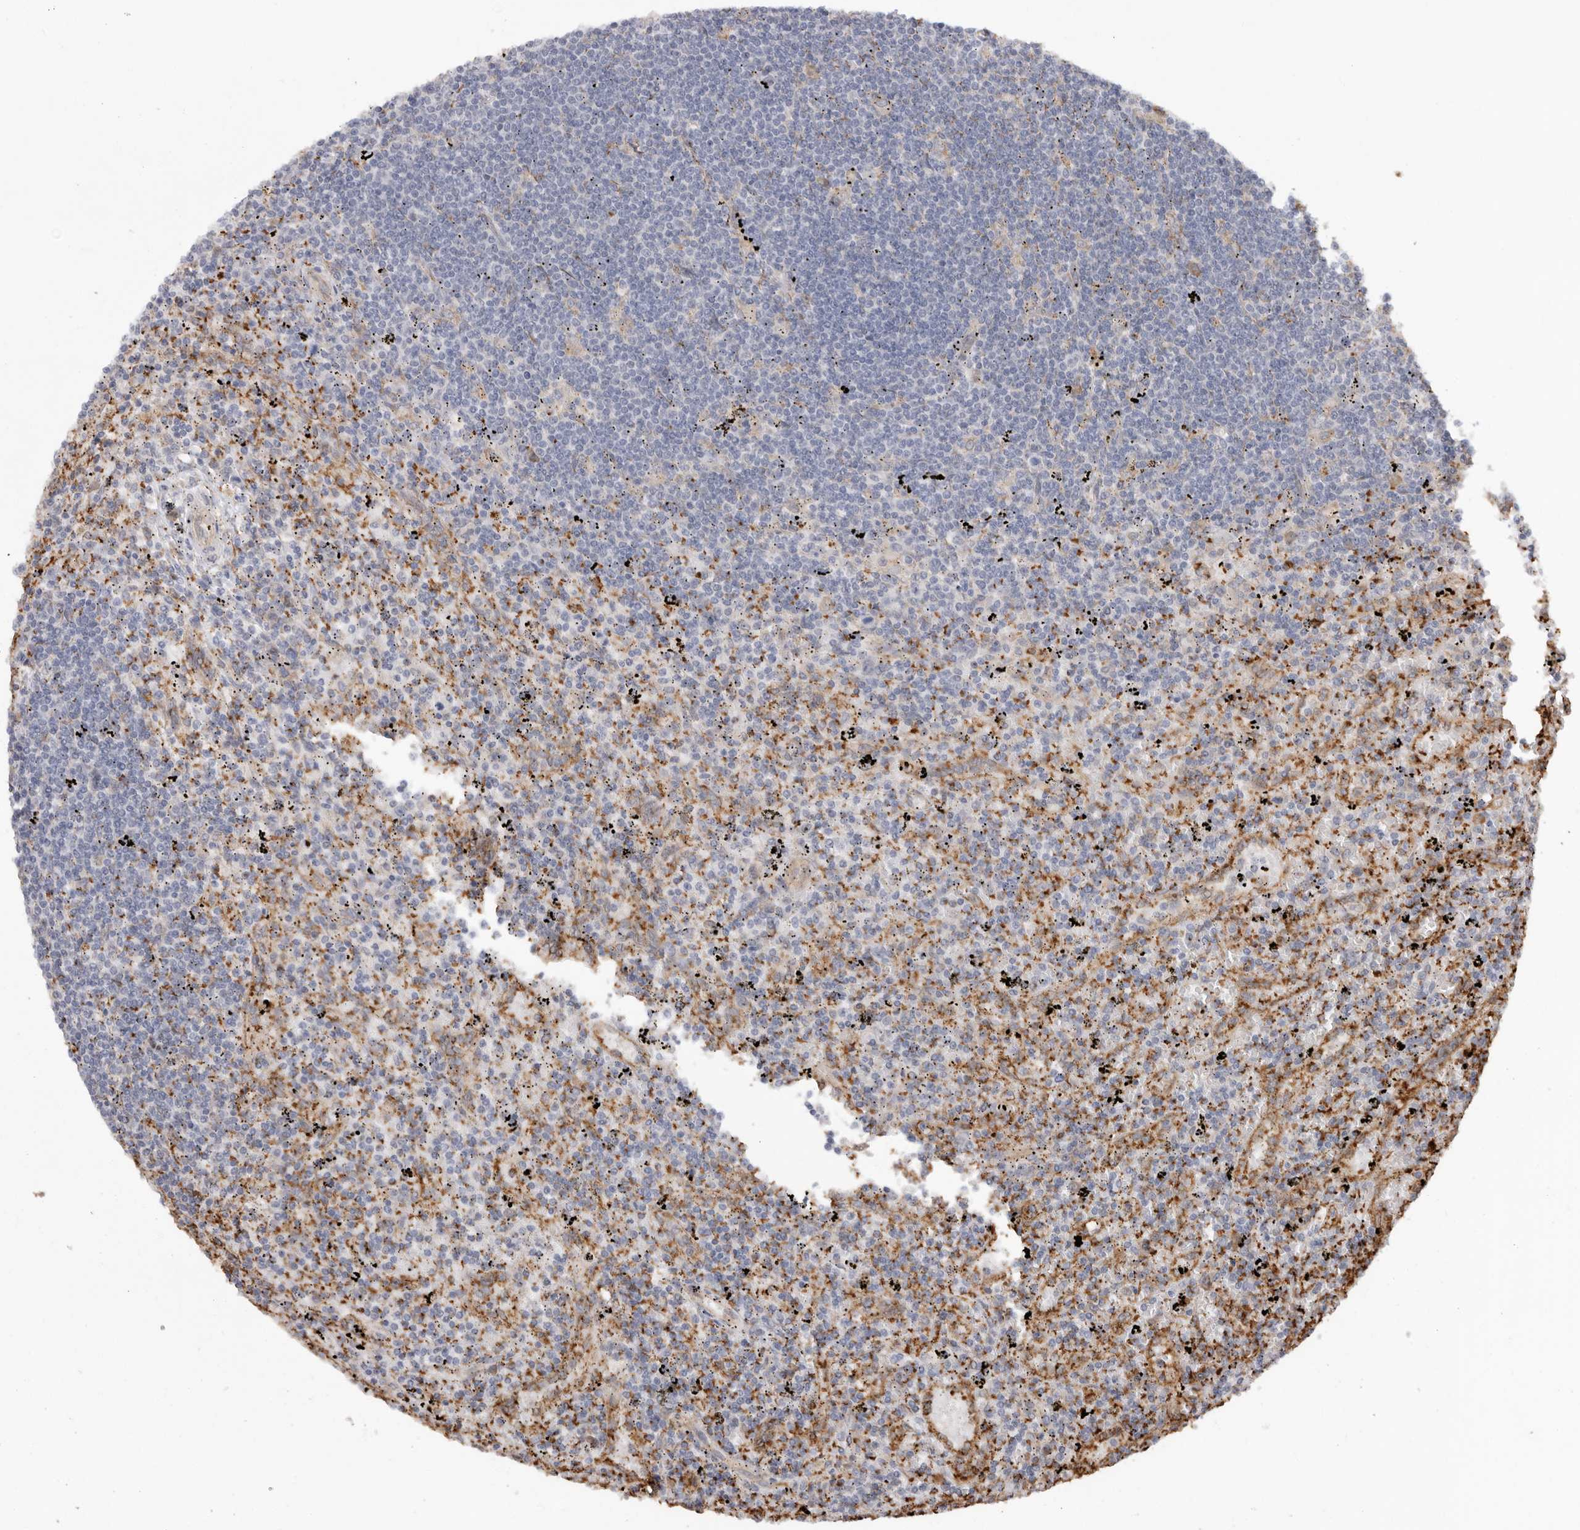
{"staining": {"intensity": "negative", "quantity": "none", "location": "none"}, "tissue": "lymphoma", "cell_type": "Tumor cells", "image_type": "cancer", "snomed": [{"axis": "morphology", "description": "Malignant lymphoma, non-Hodgkin's type, Low grade"}, {"axis": "topography", "description": "Spleen"}], "caption": "Histopathology image shows no significant protein staining in tumor cells of malignant lymphoma, non-Hodgkin's type (low-grade).", "gene": "CDC42BPB", "patient": {"sex": "male", "age": 76}}